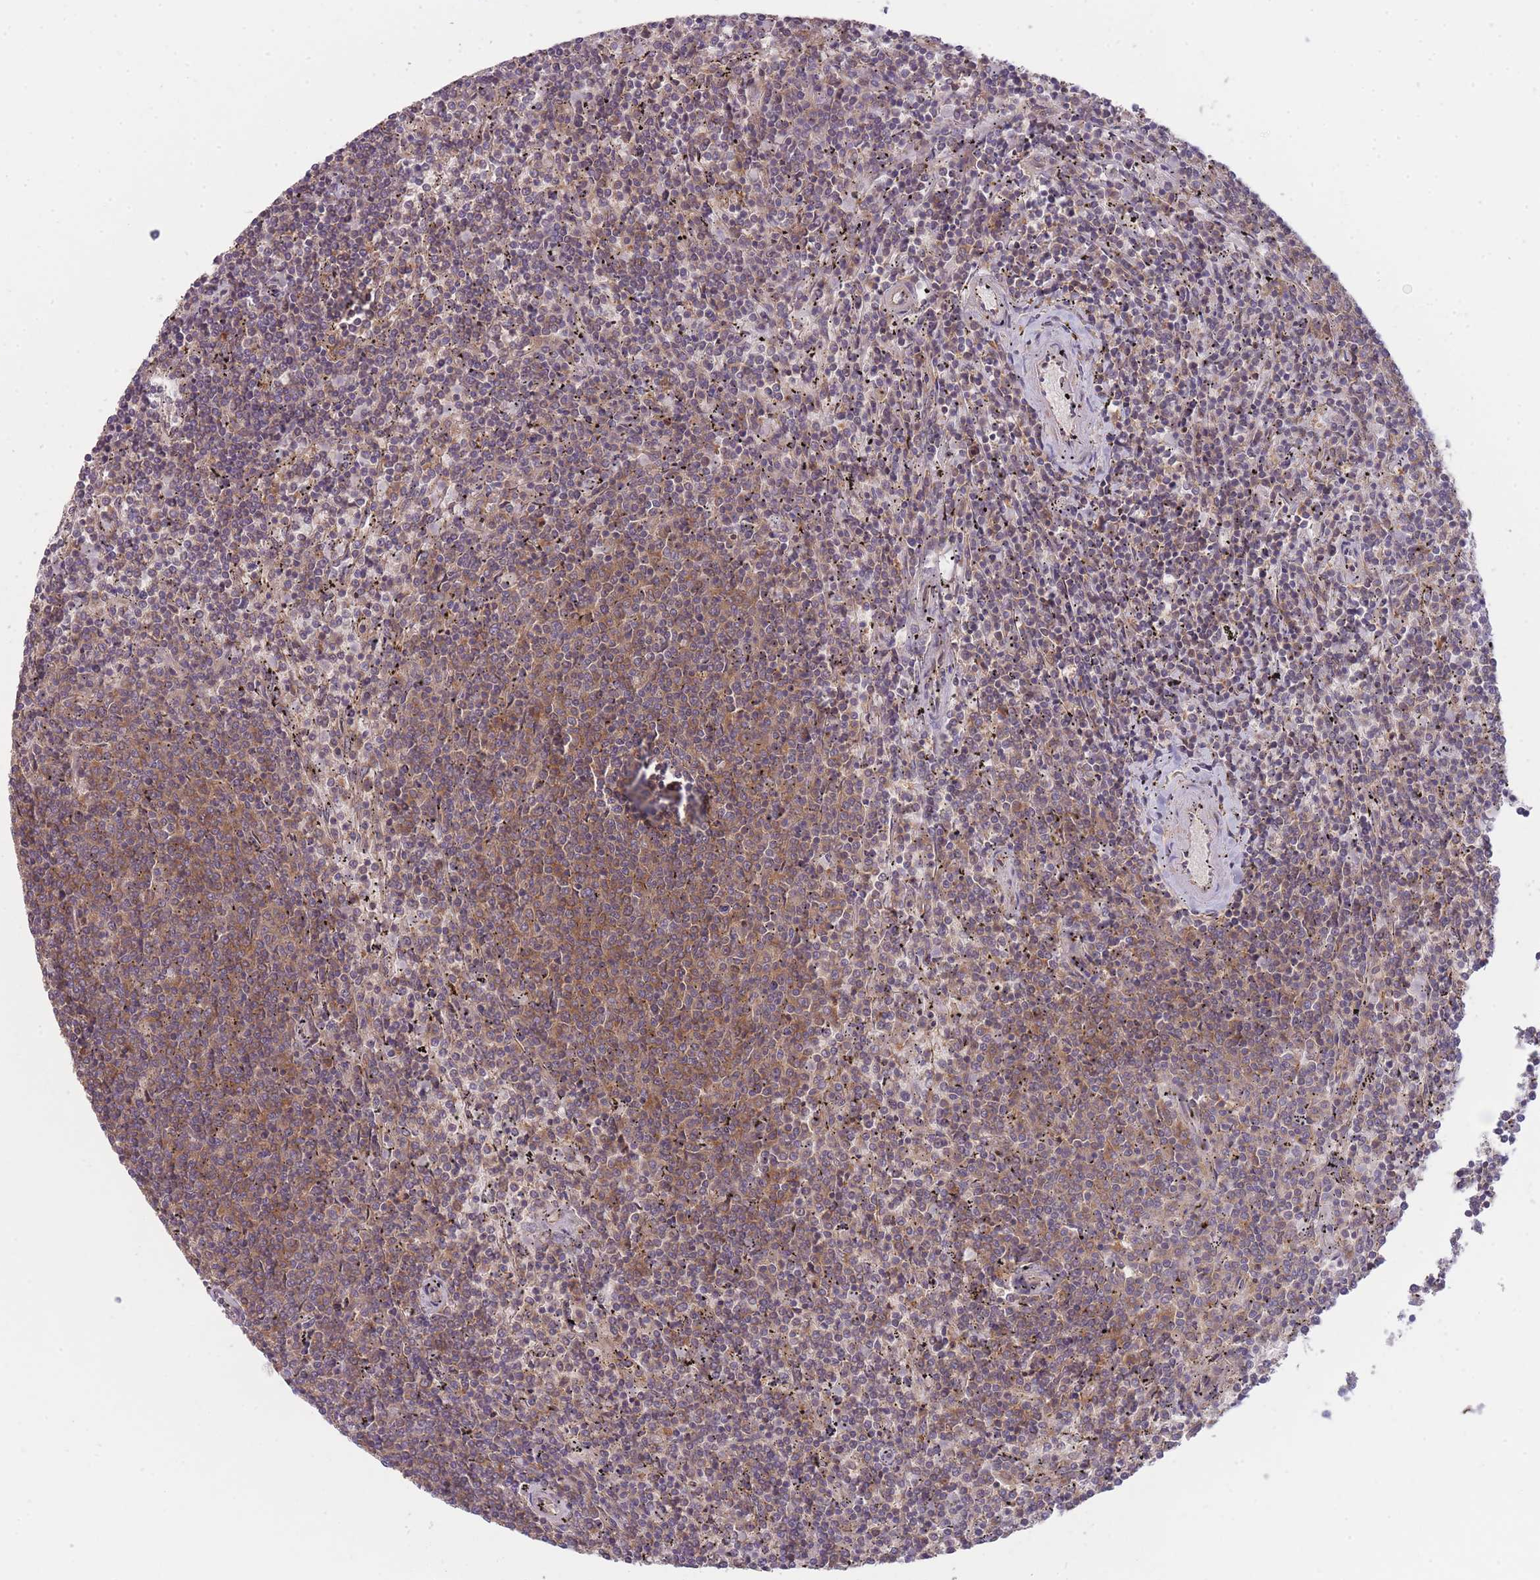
{"staining": {"intensity": "moderate", "quantity": "25%-75%", "location": "cytoplasmic/membranous"}, "tissue": "lymphoma", "cell_type": "Tumor cells", "image_type": "cancer", "snomed": [{"axis": "morphology", "description": "Malignant lymphoma, non-Hodgkin's type, Low grade"}, {"axis": "topography", "description": "Spleen"}], "caption": "This photomicrograph displays IHC staining of human low-grade malignant lymphoma, non-Hodgkin's type, with medium moderate cytoplasmic/membranous staining in about 25%-75% of tumor cells.", "gene": "PFDN6", "patient": {"sex": "female", "age": 50}}